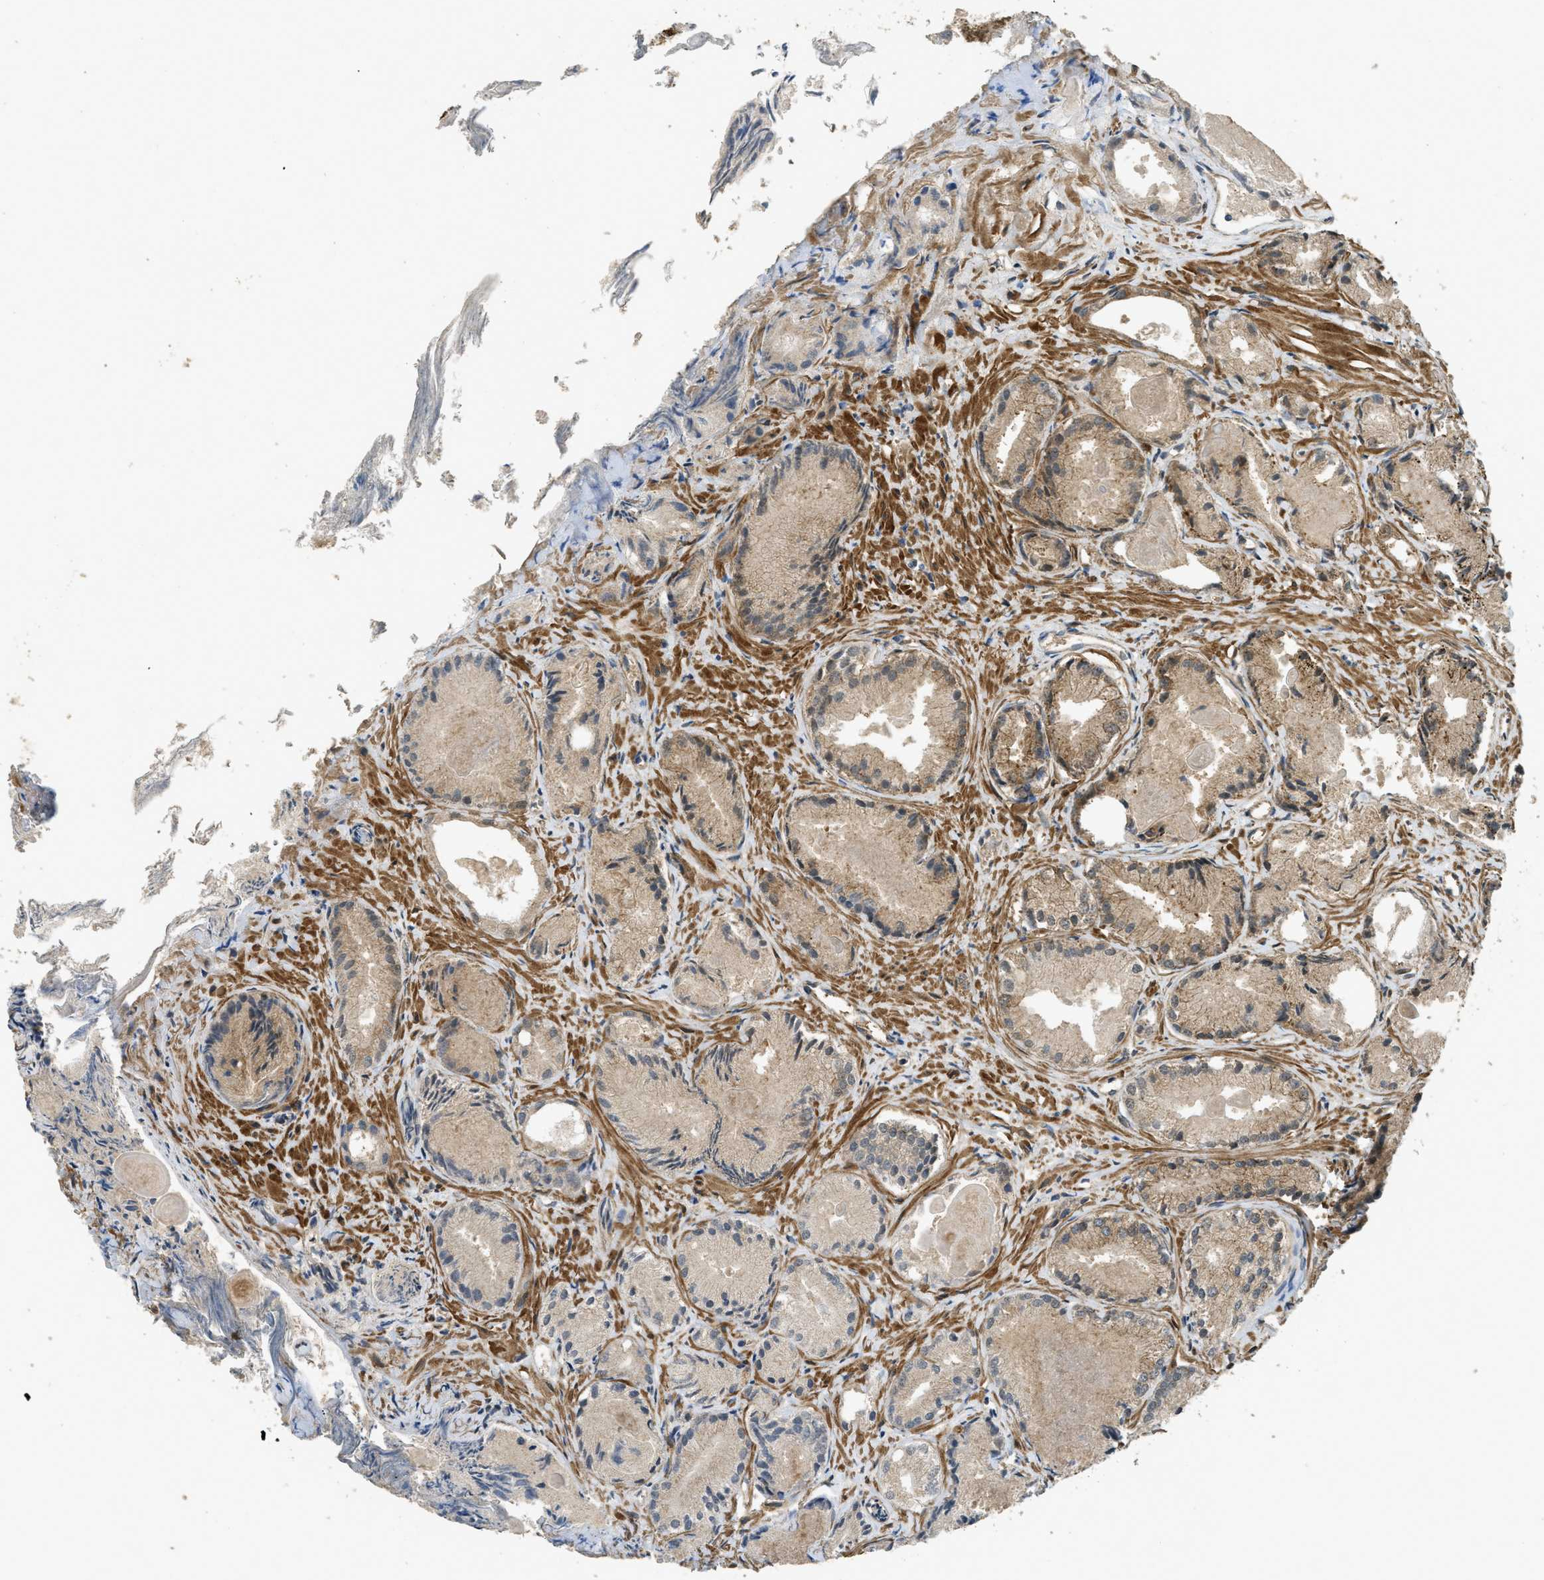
{"staining": {"intensity": "weak", "quantity": ">75%", "location": "cytoplasmic/membranous"}, "tissue": "prostate cancer", "cell_type": "Tumor cells", "image_type": "cancer", "snomed": [{"axis": "morphology", "description": "Adenocarcinoma, Low grade"}, {"axis": "topography", "description": "Prostate"}], "caption": "Weak cytoplasmic/membranous protein positivity is present in about >75% of tumor cells in prostate cancer (low-grade adenocarcinoma). The protein is shown in brown color, while the nuclei are stained blue.", "gene": "CTPS1", "patient": {"sex": "male", "age": 72}}